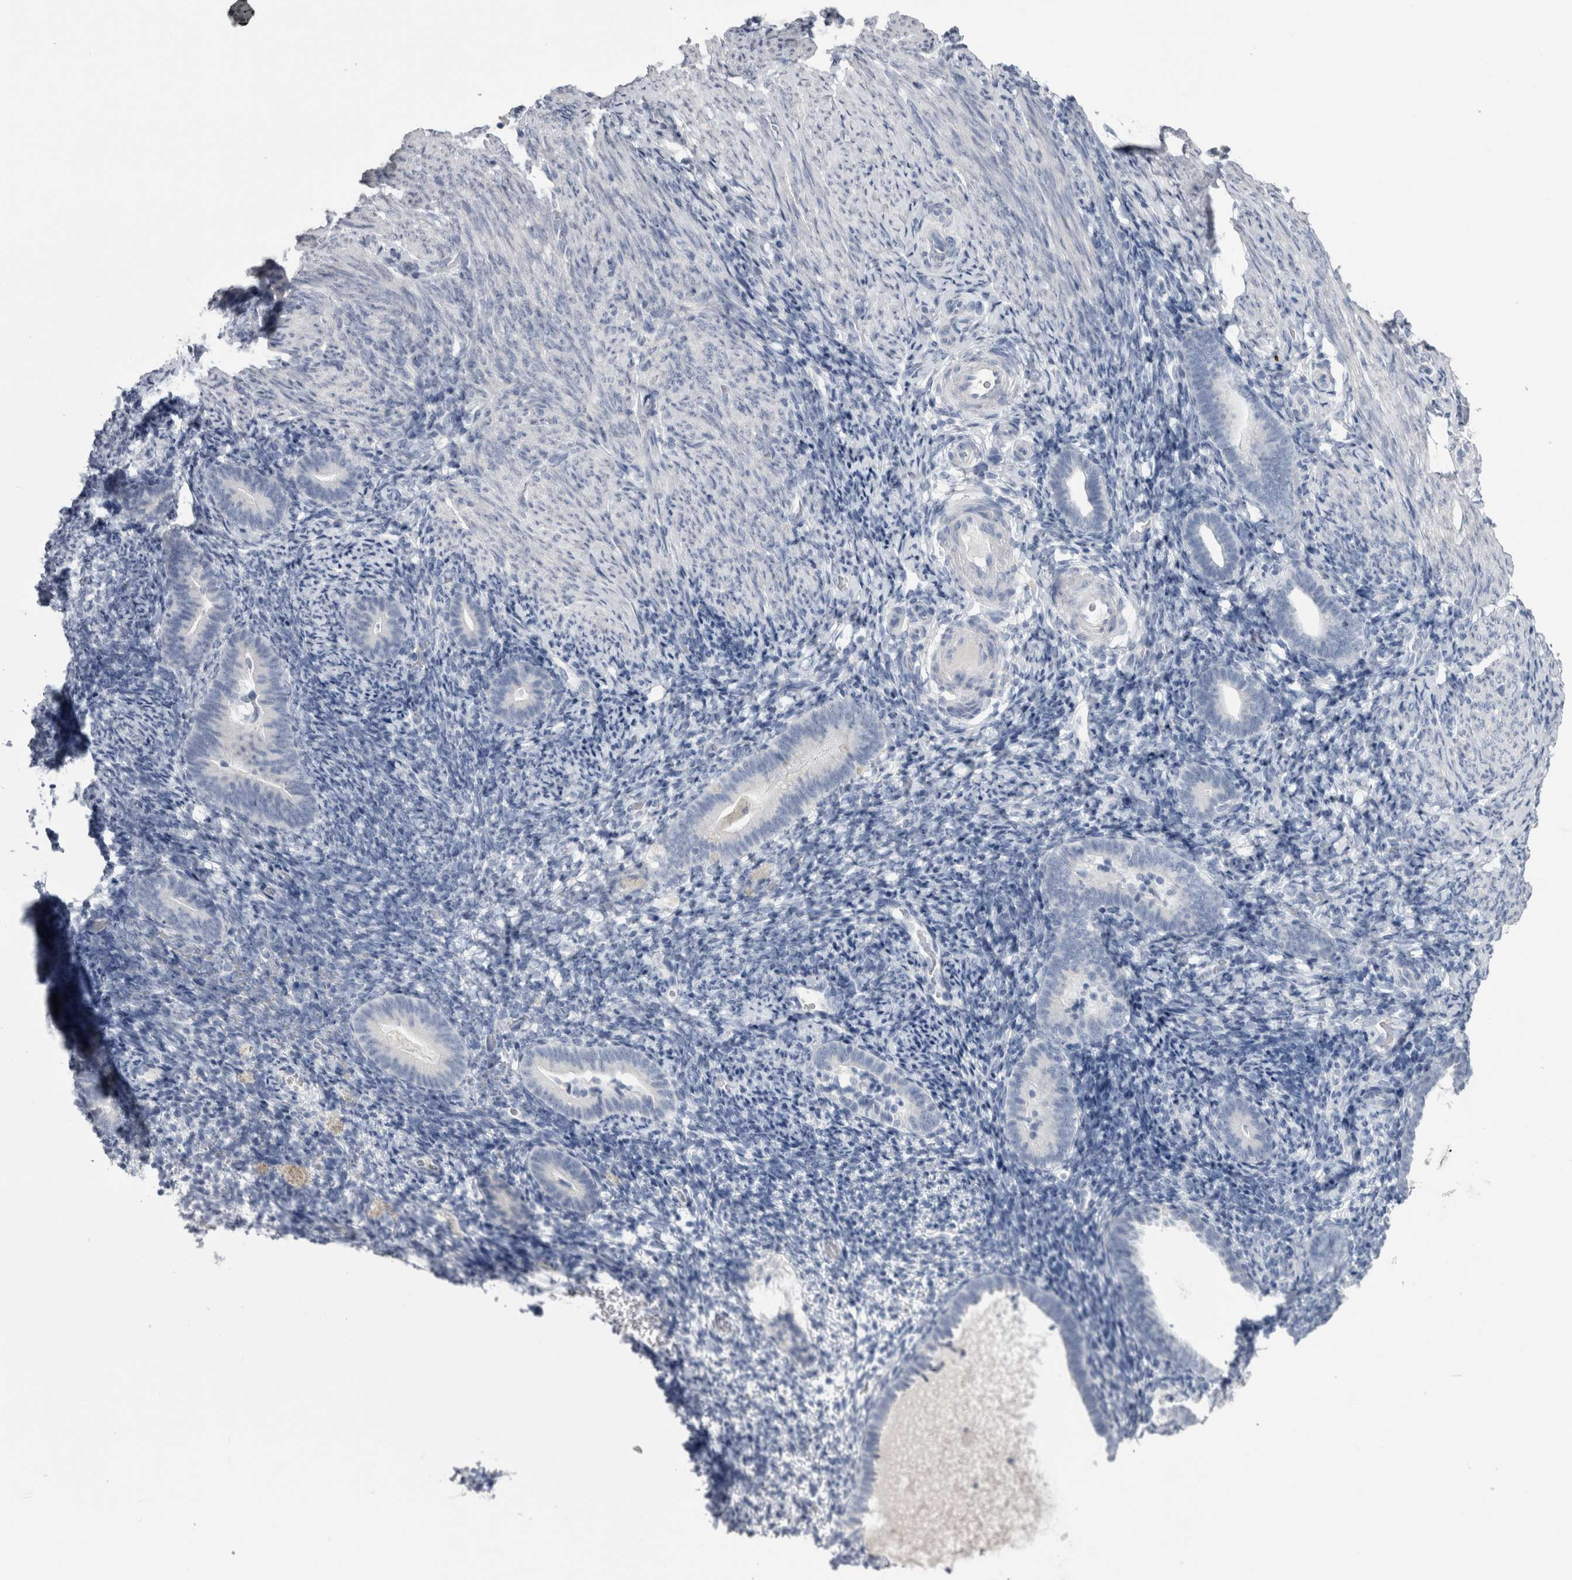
{"staining": {"intensity": "negative", "quantity": "none", "location": "none"}, "tissue": "endometrium", "cell_type": "Cells in endometrial stroma", "image_type": "normal", "snomed": [{"axis": "morphology", "description": "Normal tissue, NOS"}, {"axis": "topography", "description": "Endometrium"}], "caption": "Cells in endometrial stroma are negative for brown protein staining in normal endometrium. (DAB IHC, high magnification).", "gene": "MSMB", "patient": {"sex": "female", "age": 51}}